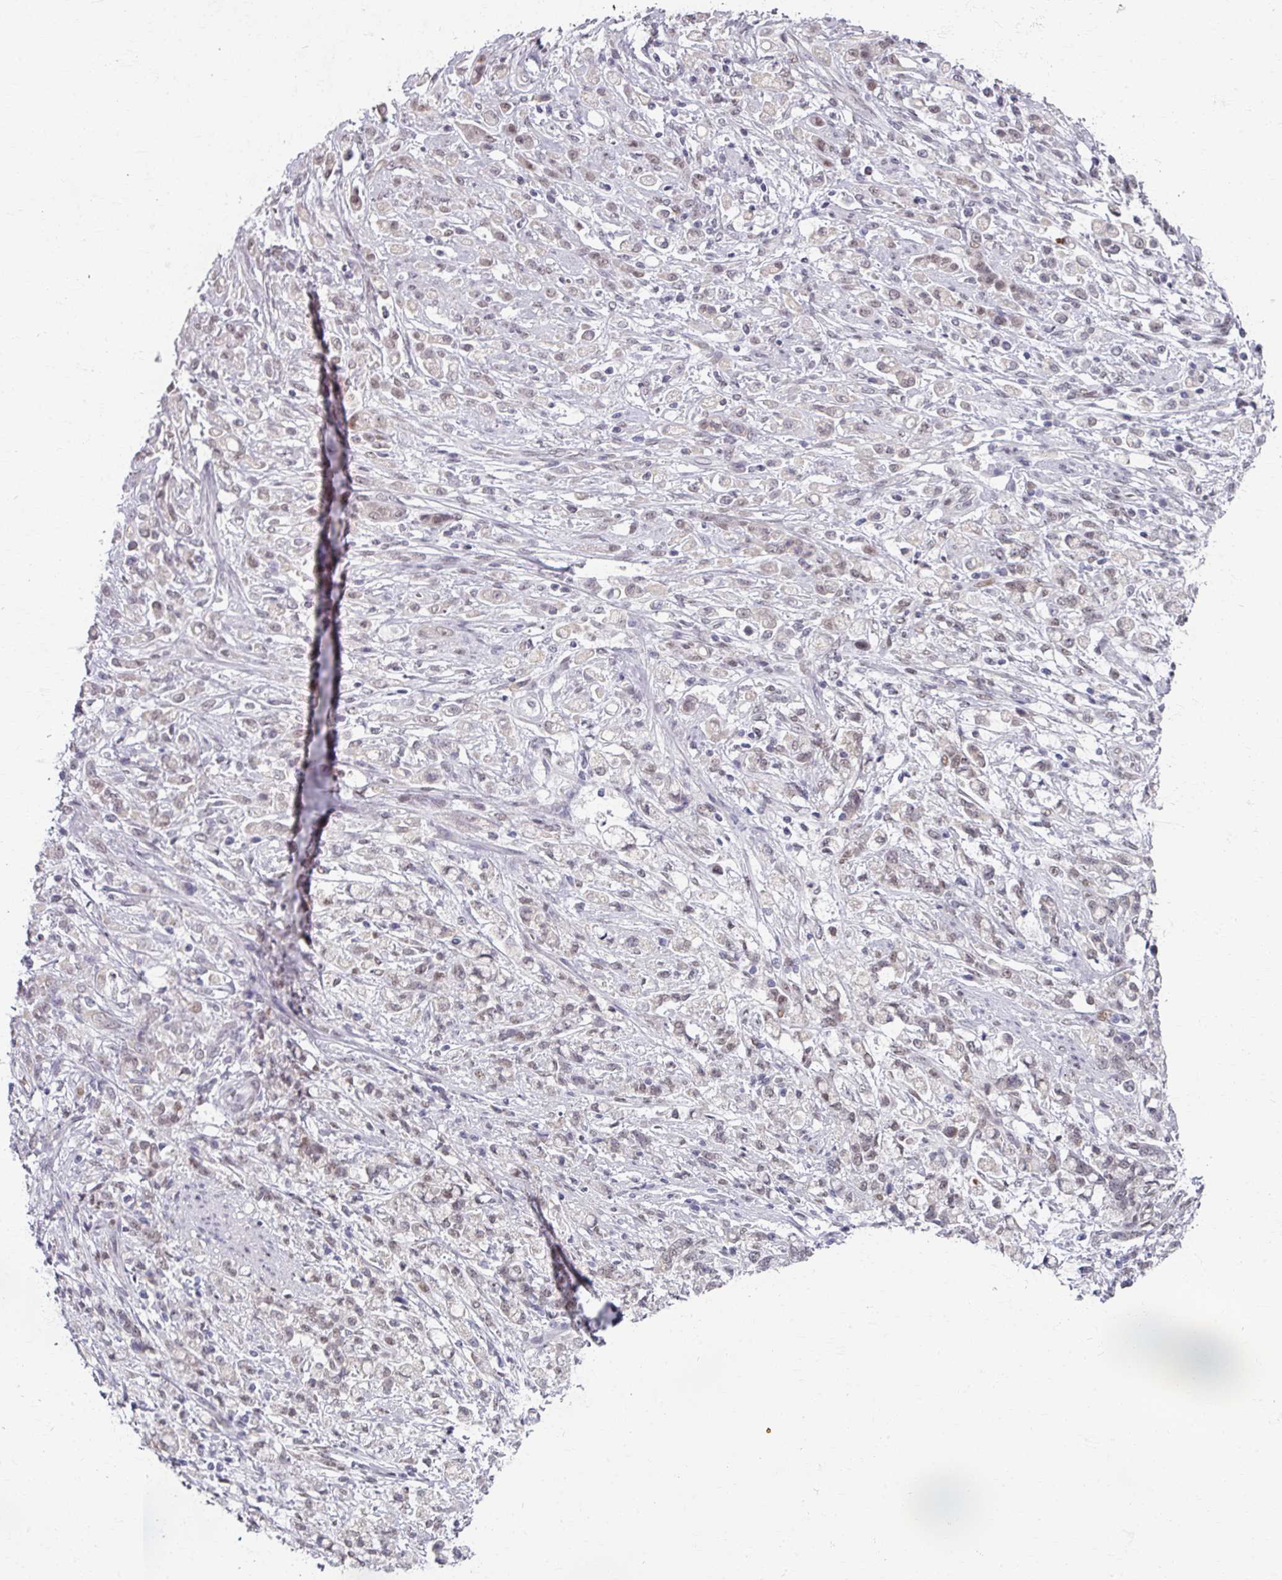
{"staining": {"intensity": "moderate", "quantity": ">75%", "location": "nuclear"}, "tissue": "stomach cancer", "cell_type": "Tumor cells", "image_type": "cancer", "snomed": [{"axis": "morphology", "description": "Adenocarcinoma, NOS"}, {"axis": "topography", "description": "Stomach"}], "caption": "Approximately >75% of tumor cells in human stomach adenocarcinoma demonstrate moderate nuclear protein expression as visualized by brown immunohistochemical staining.", "gene": "RIPOR3", "patient": {"sex": "female", "age": 60}}